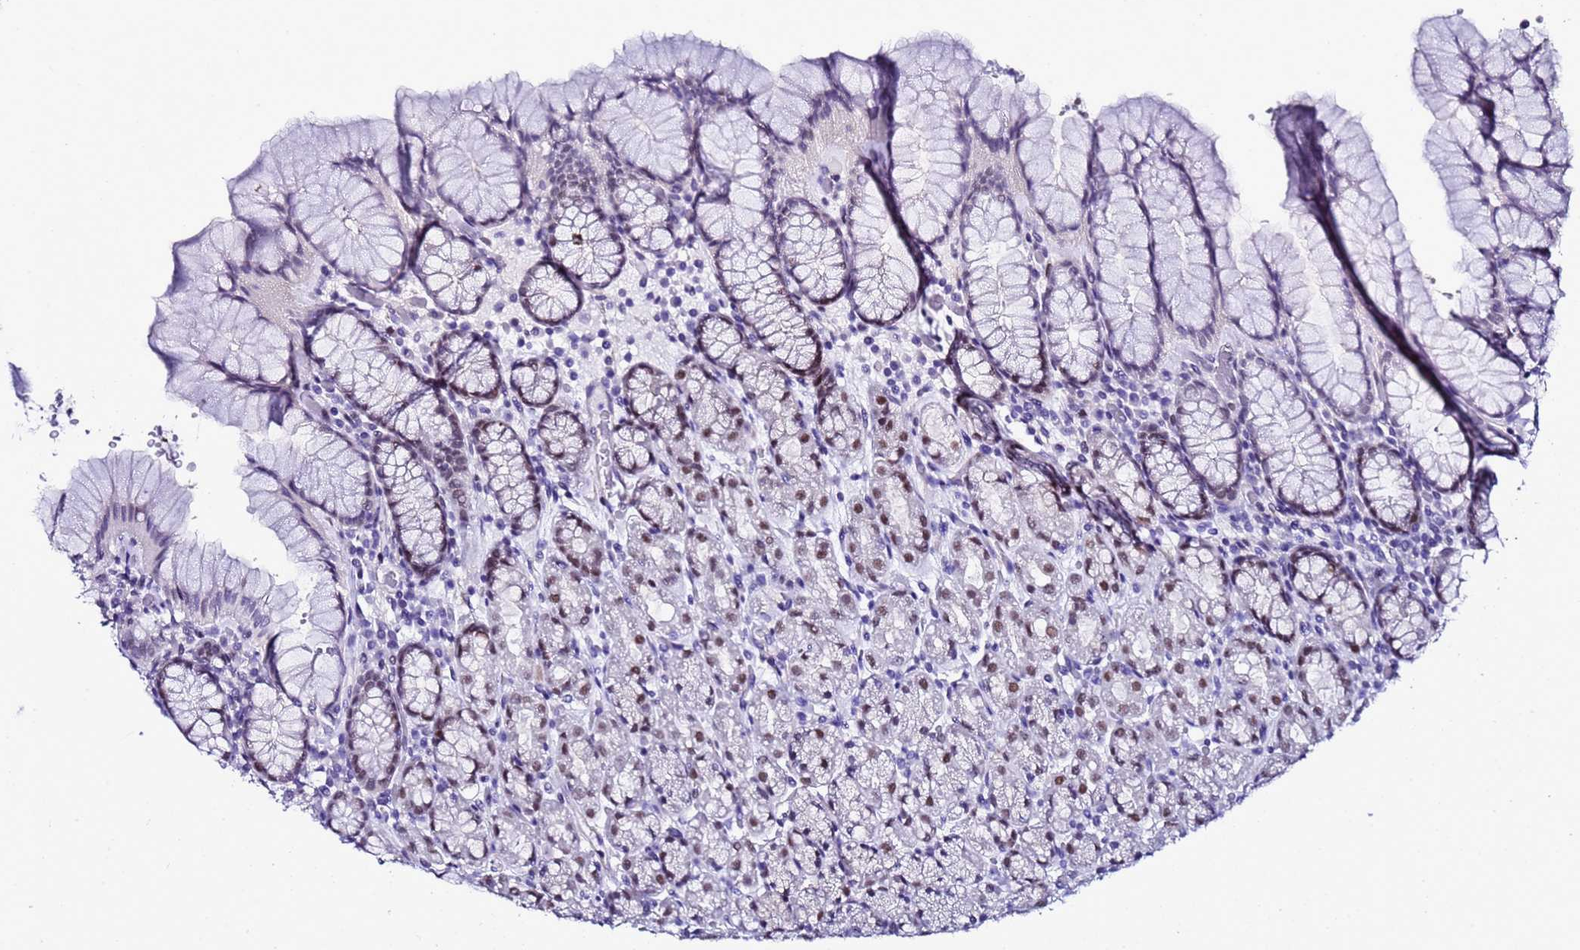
{"staining": {"intensity": "moderate", "quantity": "25%-75%", "location": "nuclear"}, "tissue": "stomach", "cell_type": "Glandular cells", "image_type": "normal", "snomed": [{"axis": "morphology", "description": "Normal tissue, NOS"}, {"axis": "topography", "description": "Stomach, upper"}, {"axis": "topography", "description": "Stomach"}], "caption": "Glandular cells exhibit medium levels of moderate nuclear expression in about 25%-75% of cells in benign human stomach. (DAB (3,3'-diaminobenzidine) IHC, brown staining for protein, blue staining for nuclei).", "gene": "BCL7A", "patient": {"sex": "male", "age": 62}}